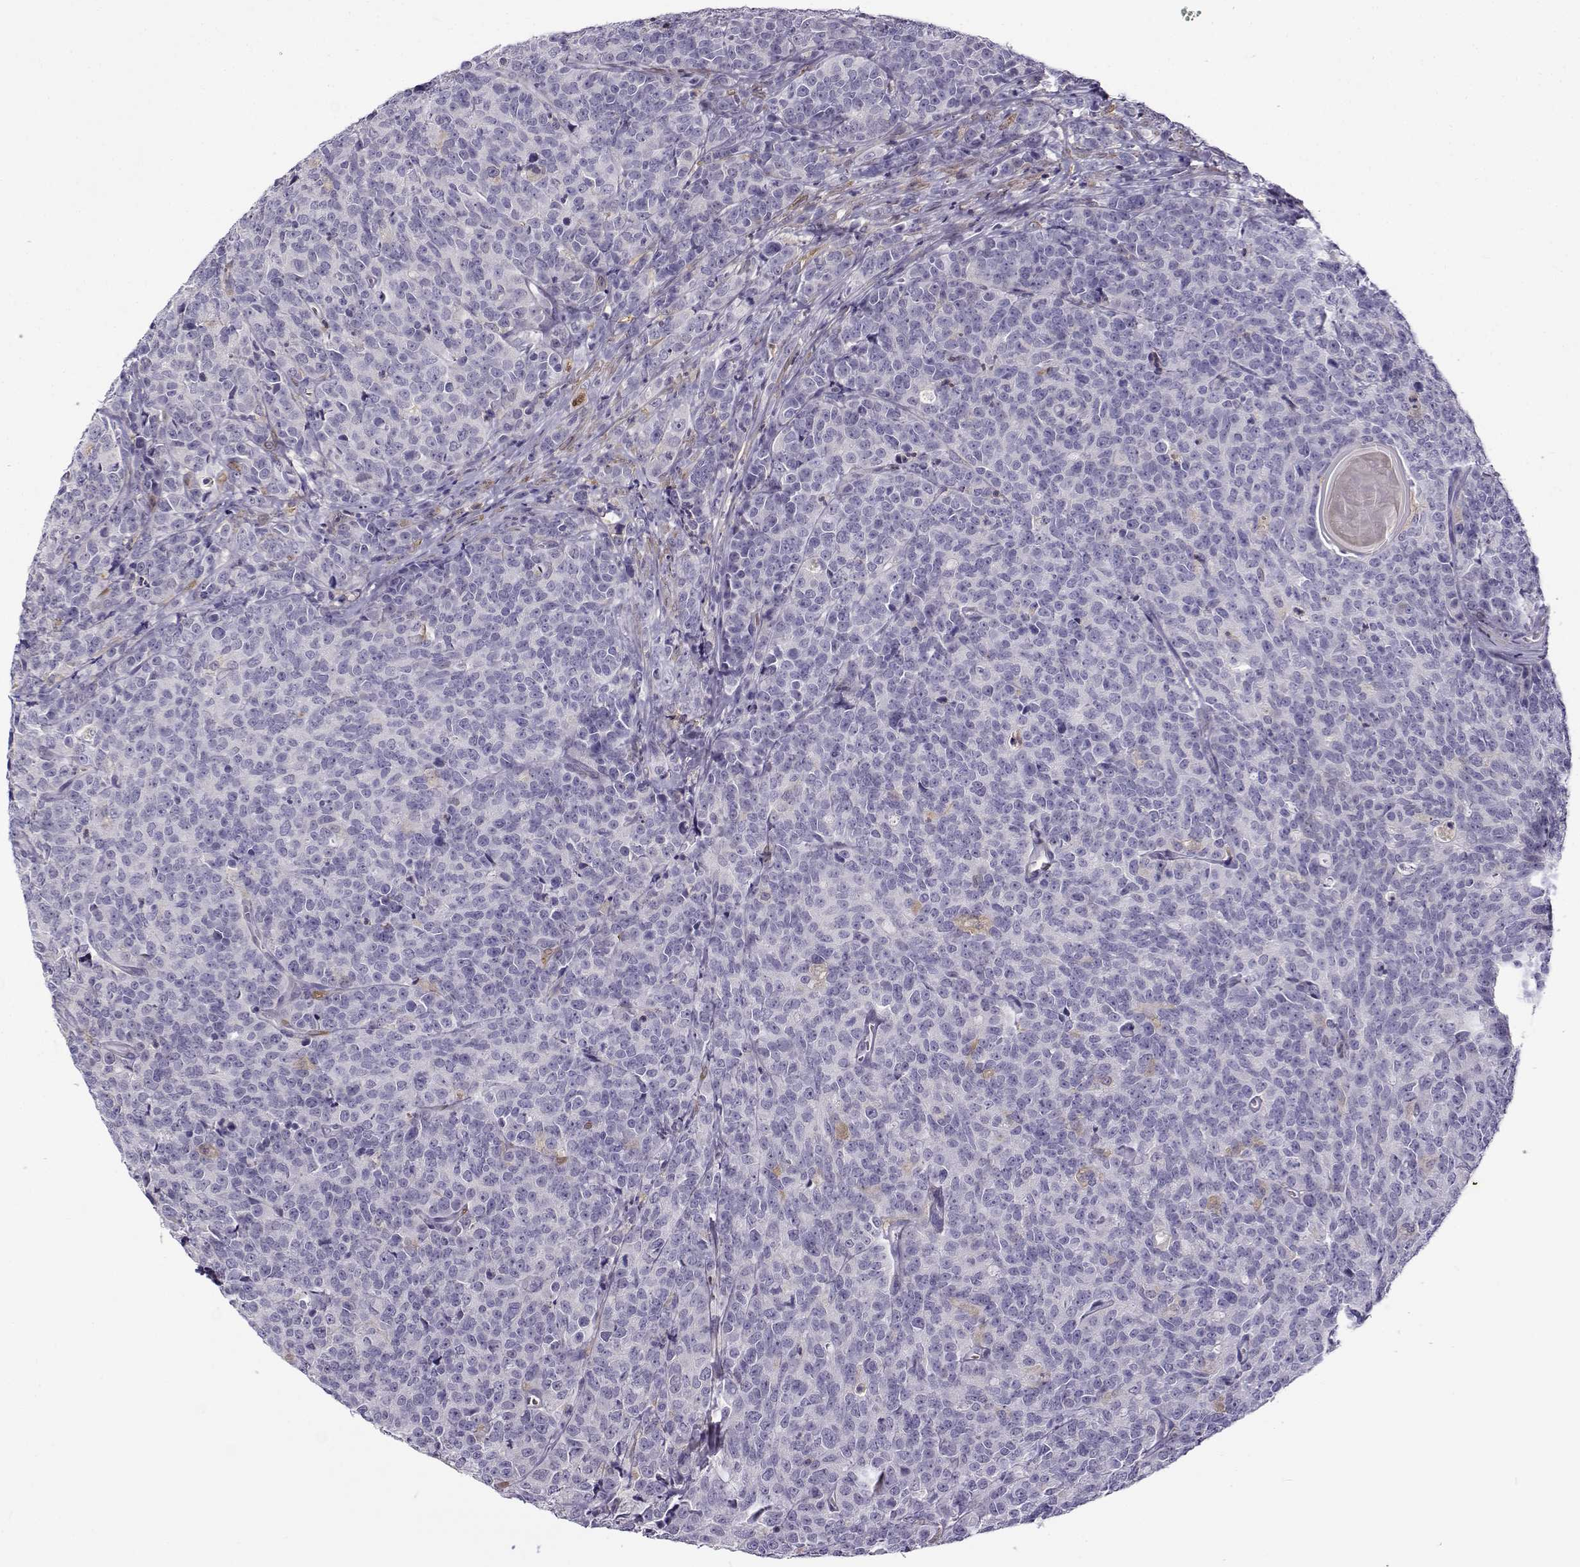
{"staining": {"intensity": "negative", "quantity": "none", "location": "none"}, "tissue": "prostate cancer", "cell_type": "Tumor cells", "image_type": "cancer", "snomed": [{"axis": "morphology", "description": "Adenocarcinoma, NOS"}, {"axis": "topography", "description": "Prostate"}], "caption": "A micrograph of human prostate cancer is negative for staining in tumor cells.", "gene": "UCP3", "patient": {"sex": "male", "age": 67}}